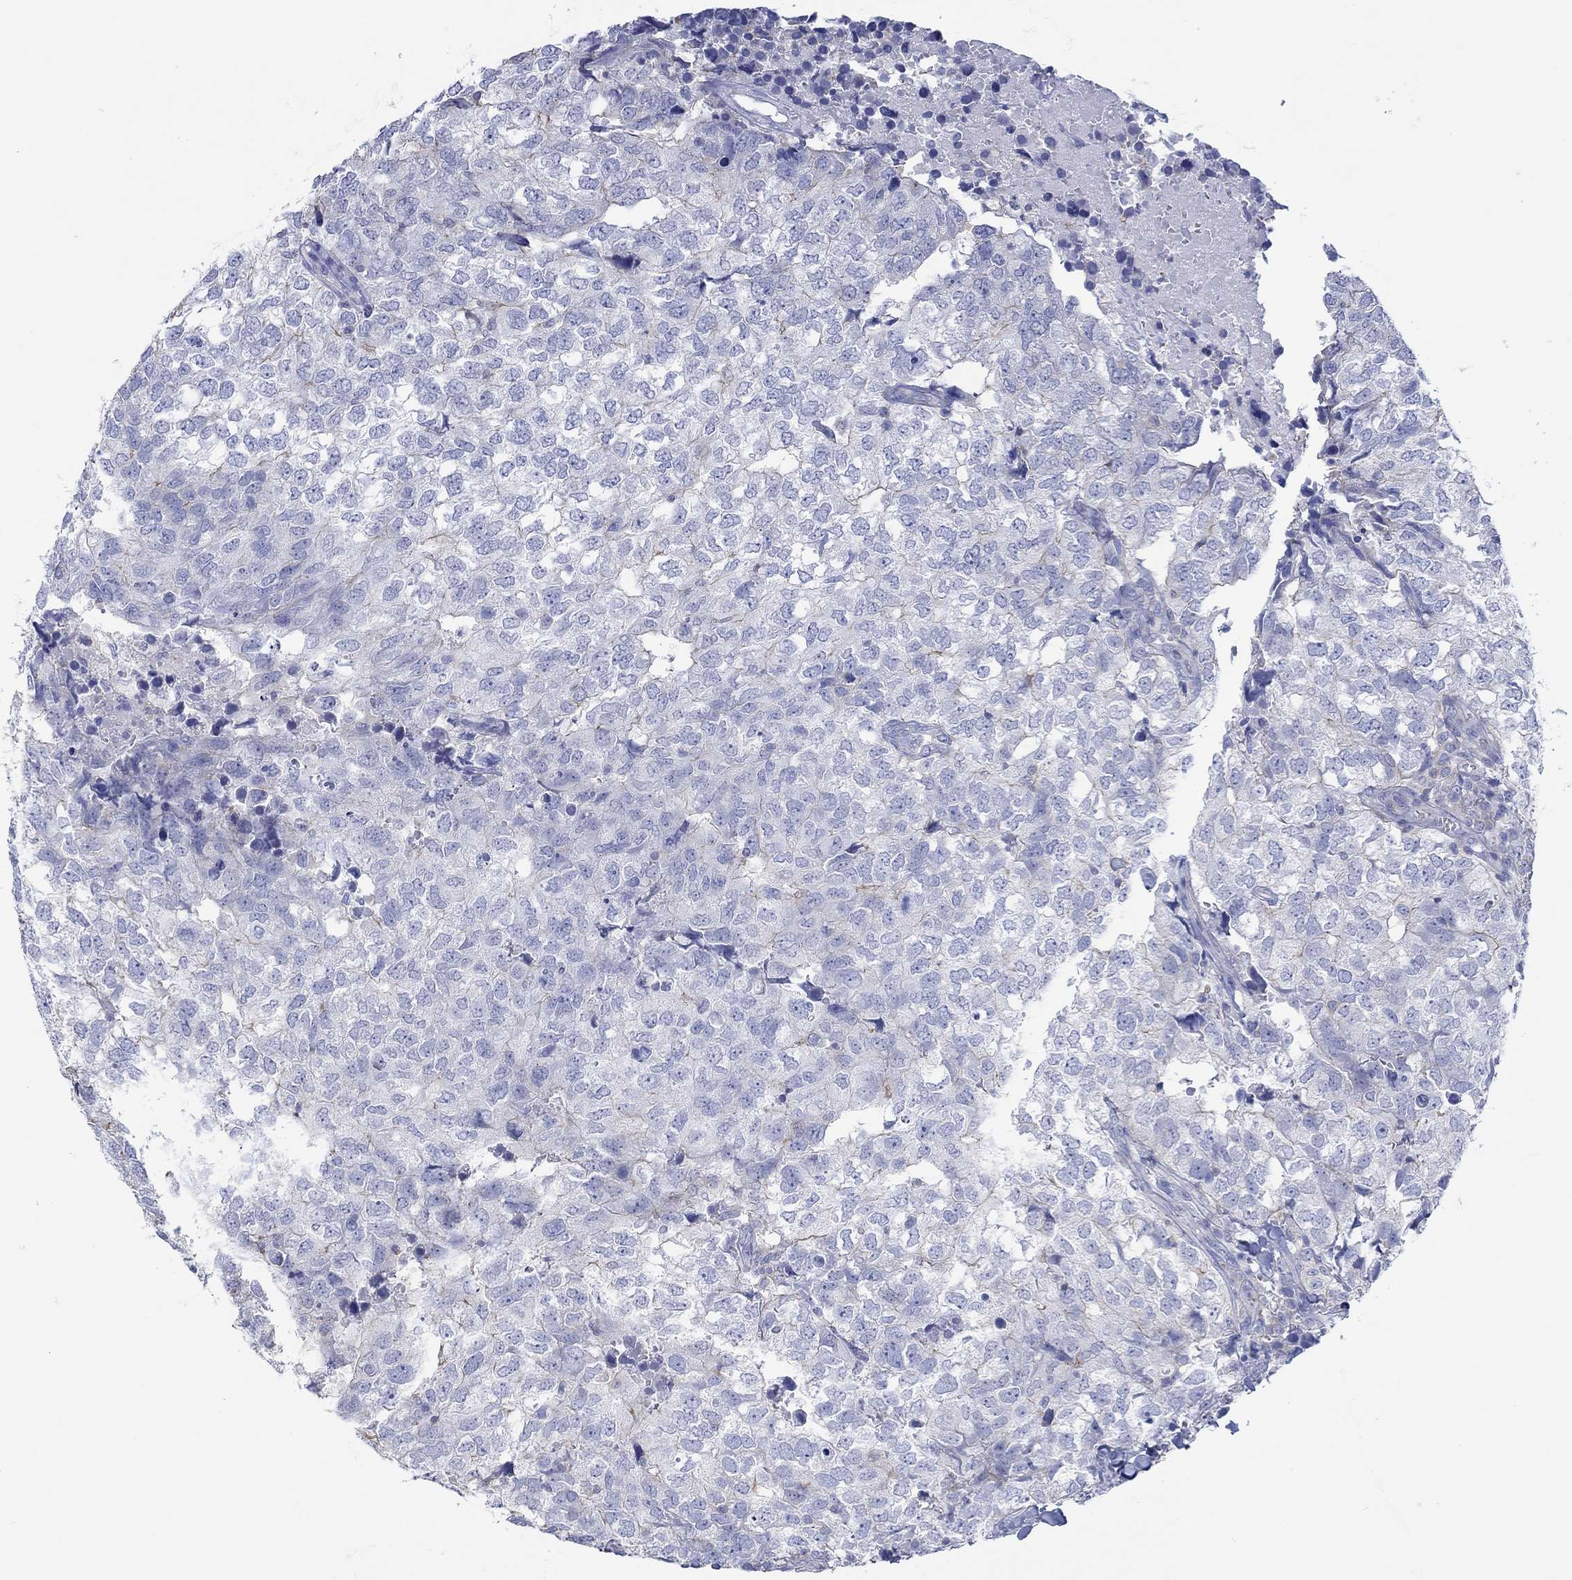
{"staining": {"intensity": "negative", "quantity": "none", "location": "none"}, "tissue": "breast cancer", "cell_type": "Tumor cells", "image_type": "cancer", "snomed": [{"axis": "morphology", "description": "Duct carcinoma"}, {"axis": "topography", "description": "Breast"}], "caption": "Human breast cancer stained for a protein using immunohistochemistry reveals no staining in tumor cells.", "gene": "PPIL6", "patient": {"sex": "female", "age": 30}}